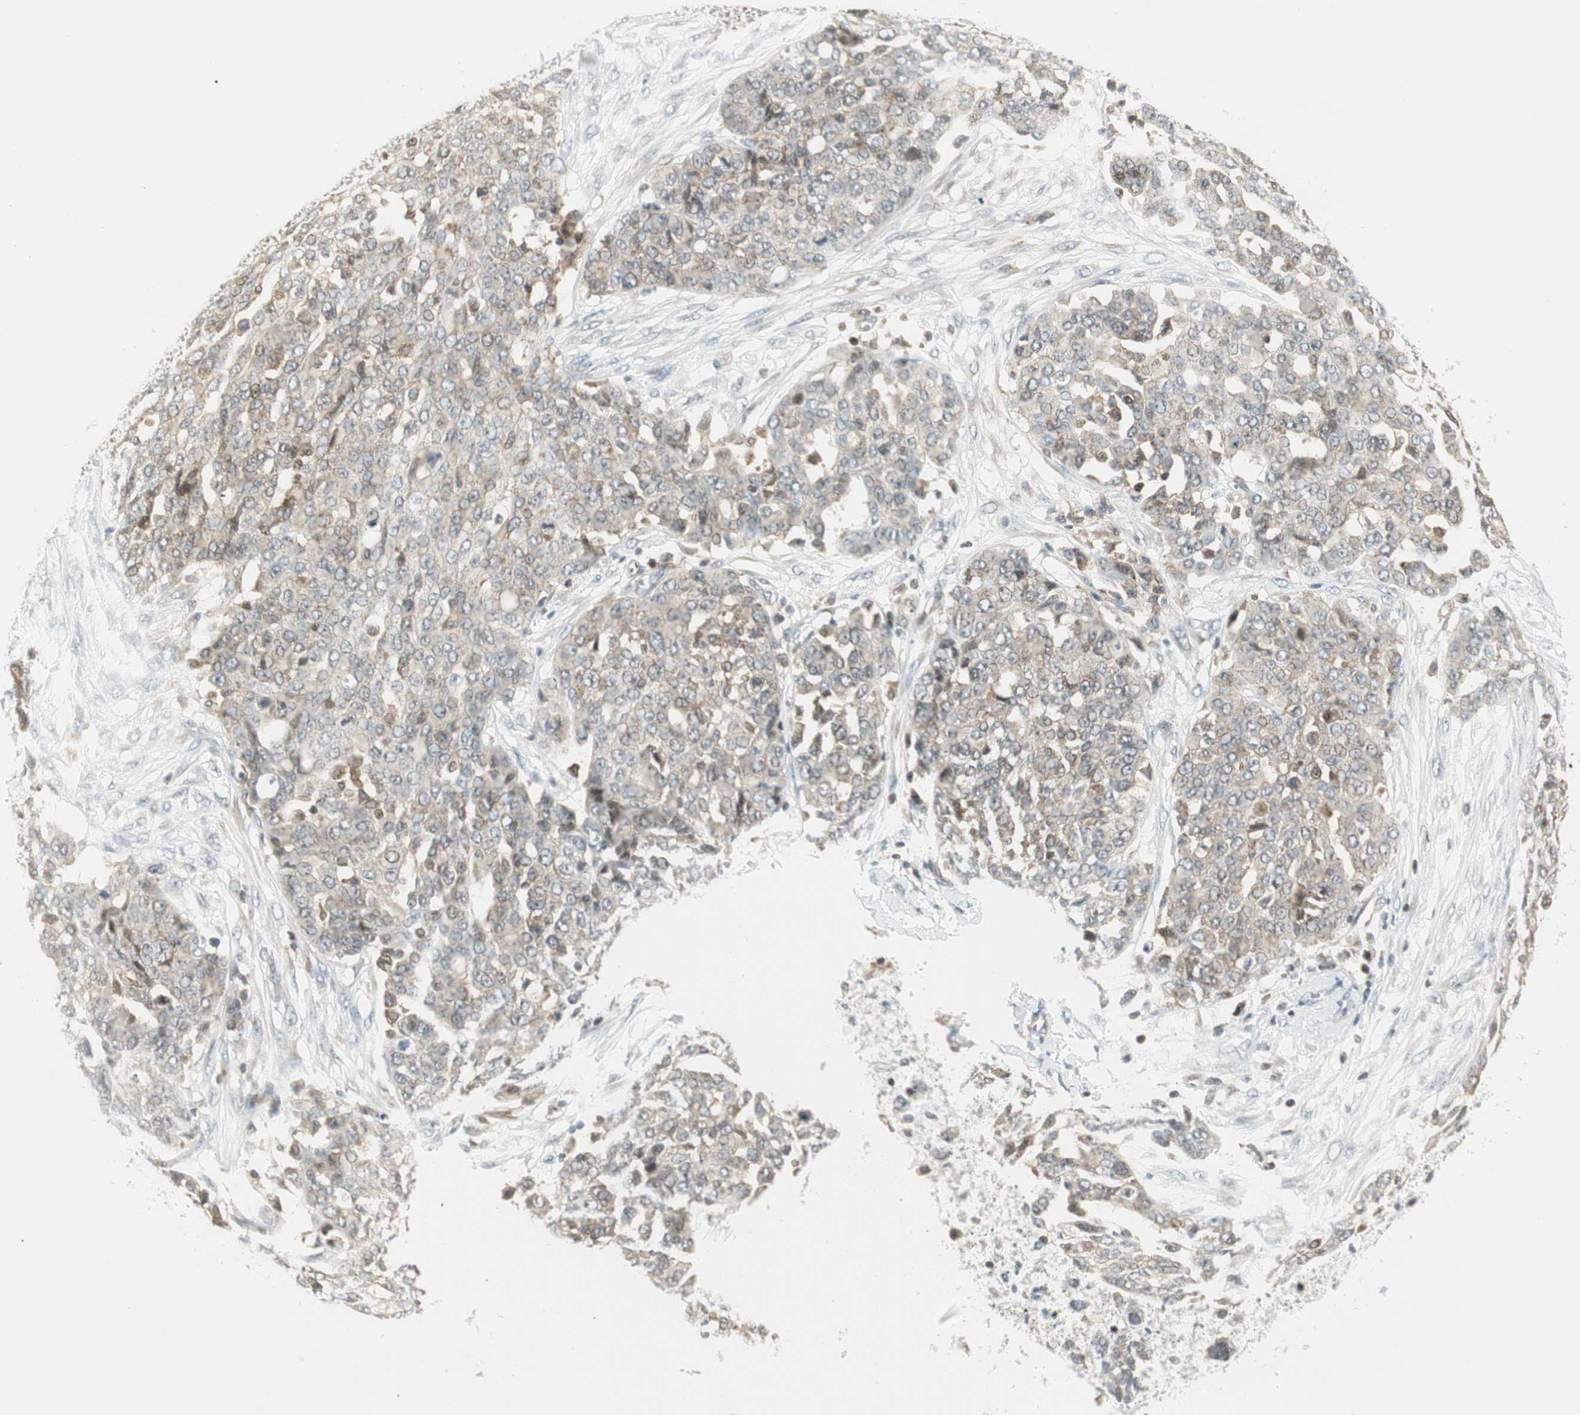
{"staining": {"intensity": "moderate", "quantity": "<25%", "location": "cytoplasmic/membranous,nuclear"}, "tissue": "ovarian cancer", "cell_type": "Tumor cells", "image_type": "cancer", "snomed": [{"axis": "morphology", "description": "Cystadenocarcinoma, serous, NOS"}, {"axis": "topography", "description": "Soft tissue"}, {"axis": "topography", "description": "Ovary"}], "caption": "A brown stain labels moderate cytoplasmic/membranous and nuclear staining of a protein in ovarian cancer (serous cystadenocarcinoma) tumor cells. (DAB IHC, brown staining for protein, blue staining for nuclei).", "gene": "PPP1CA", "patient": {"sex": "female", "age": 57}}